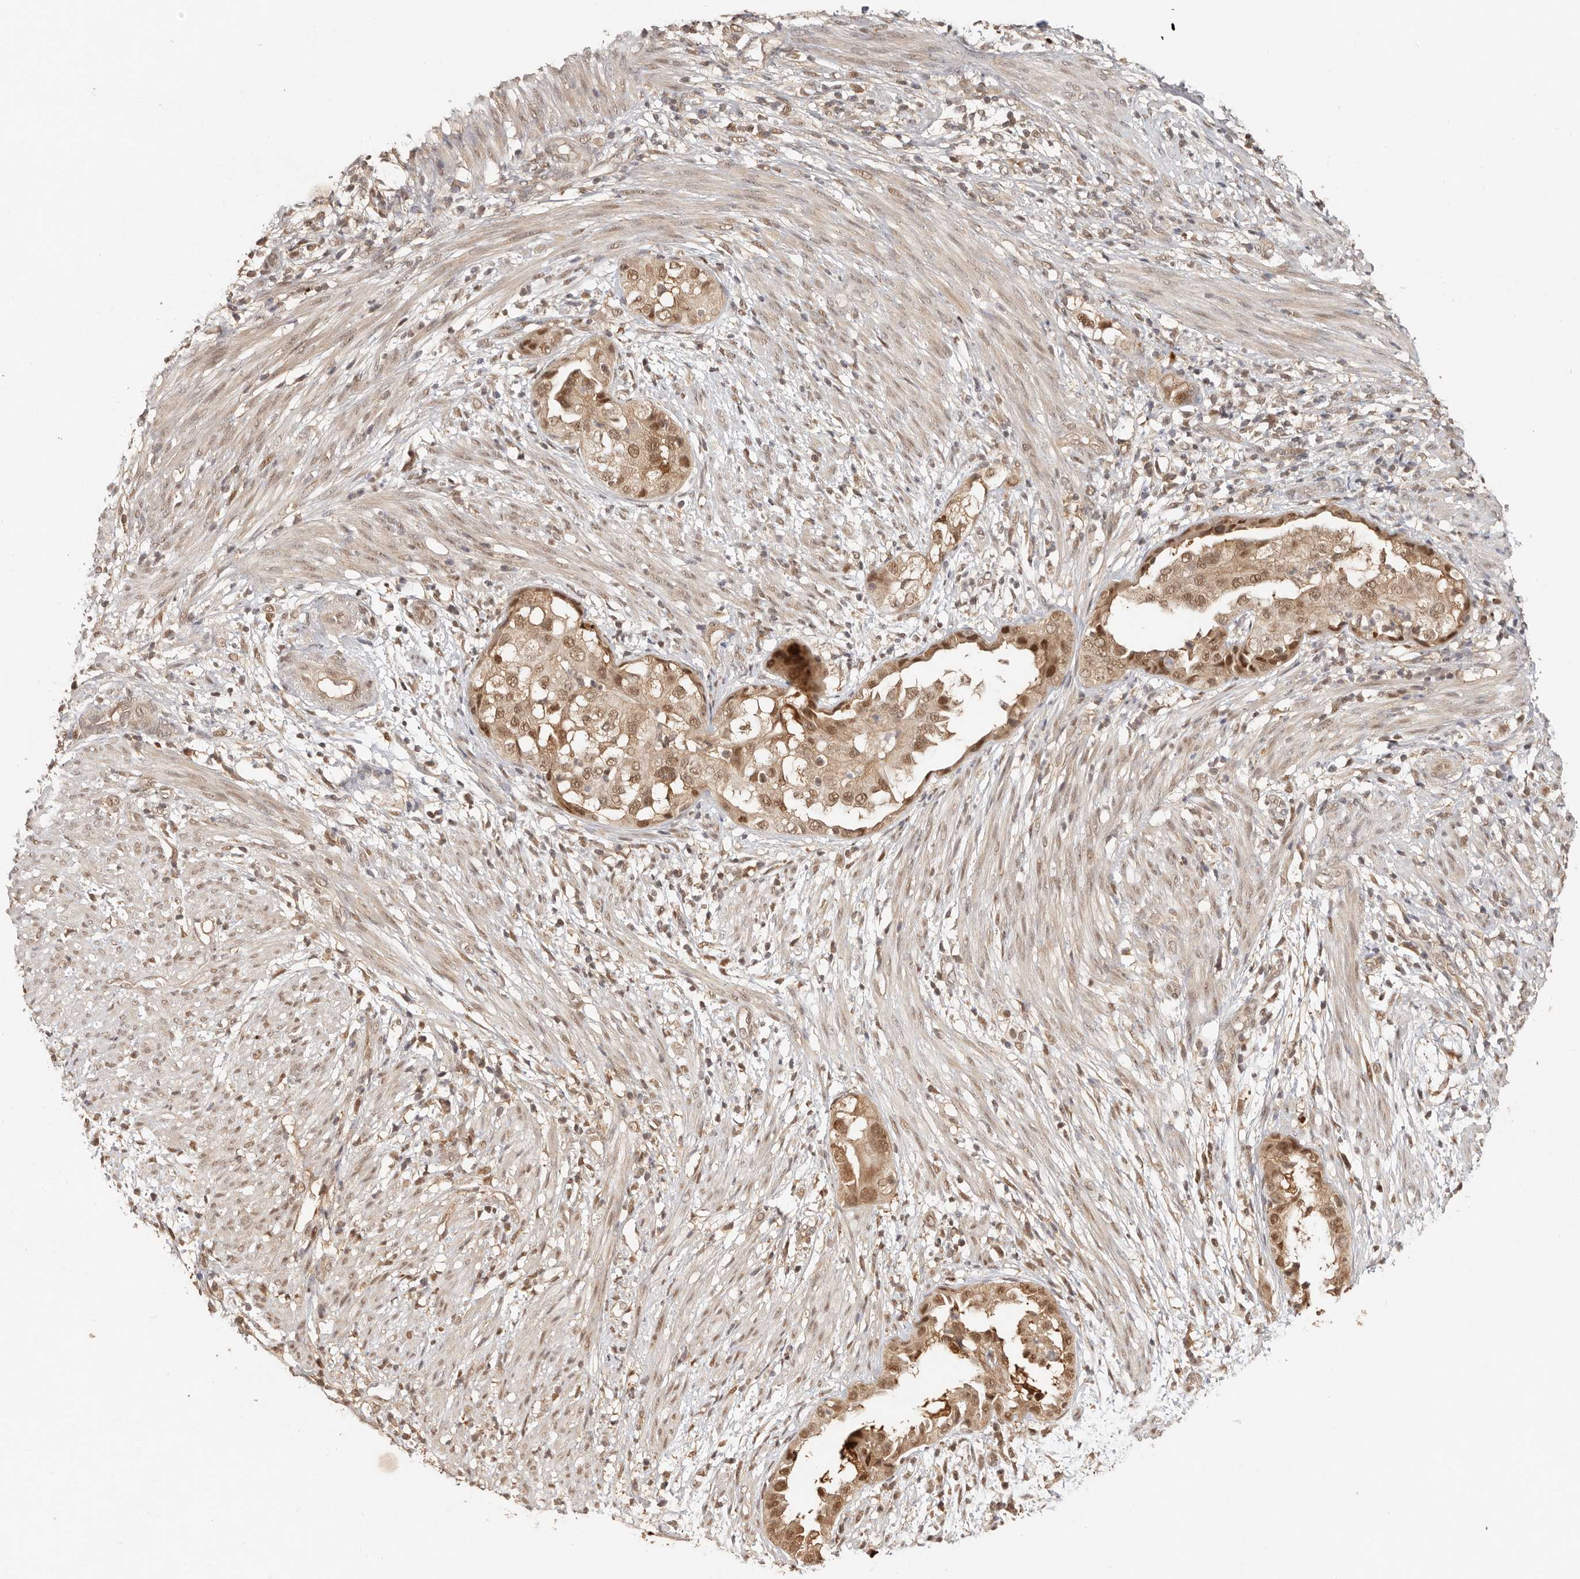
{"staining": {"intensity": "moderate", "quantity": ">75%", "location": "cytoplasmic/membranous,nuclear"}, "tissue": "endometrial cancer", "cell_type": "Tumor cells", "image_type": "cancer", "snomed": [{"axis": "morphology", "description": "Adenocarcinoma, NOS"}, {"axis": "topography", "description": "Endometrium"}], "caption": "Protein staining displays moderate cytoplasmic/membranous and nuclear expression in approximately >75% of tumor cells in endometrial cancer (adenocarcinoma).", "gene": "PSMA5", "patient": {"sex": "female", "age": 85}}